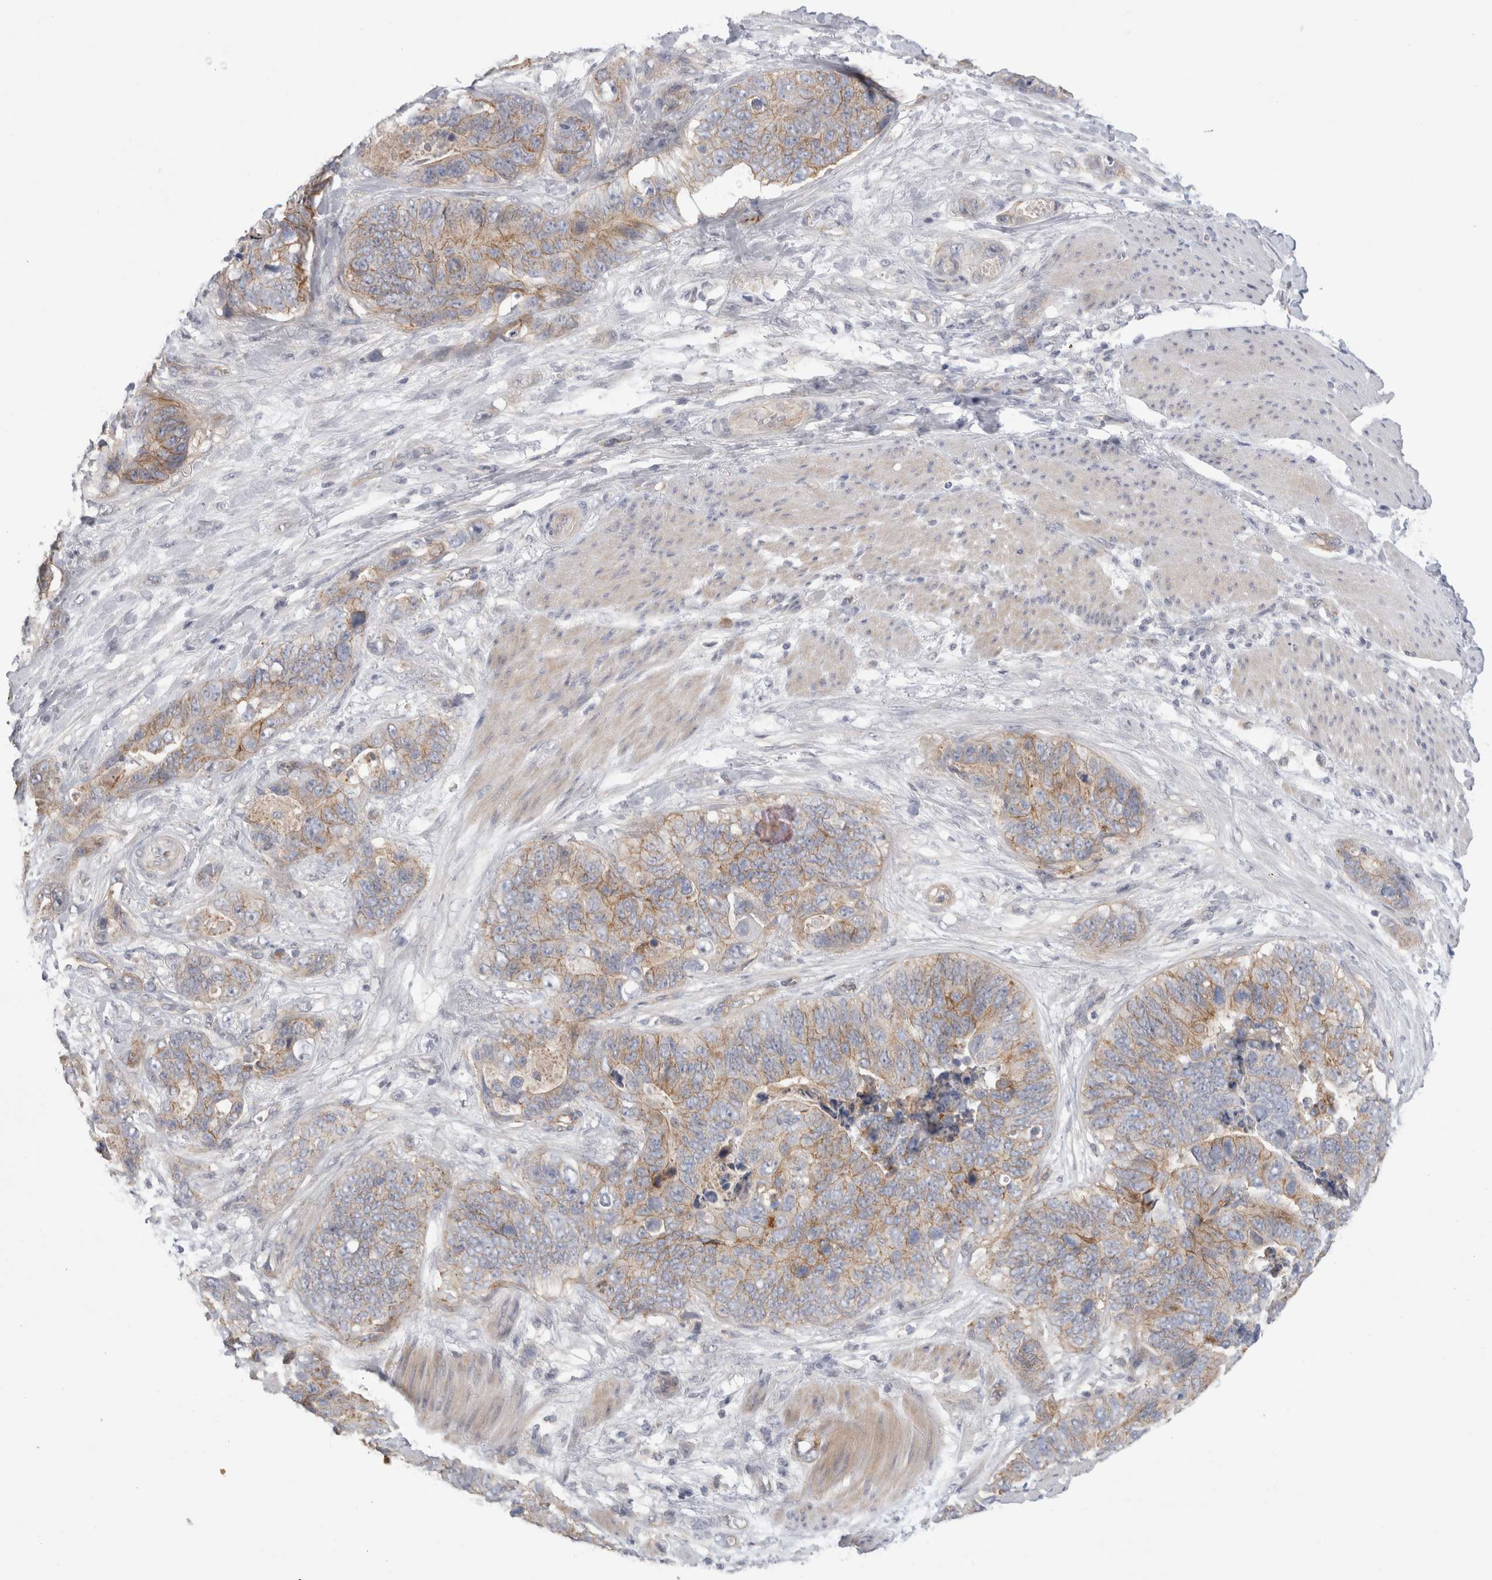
{"staining": {"intensity": "moderate", "quantity": "25%-75%", "location": "cytoplasmic/membranous"}, "tissue": "stomach cancer", "cell_type": "Tumor cells", "image_type": "cancer", "snomed": [{"axis": "morphology", "description": "Normal tissue, NOS"}, {"axis": "morphology", "description": "Adenocarcinoma, NOS"}, {"axis": "topography", "description": "Stomach"}], "caption": "Immunohistochemical staining of adenocarcinoma (stomach) shows medium levels of moderate cytoplasmic/membranous protein expression in approximately 25%-75% of tumor cells.", "gene": "VANGL1", "patient": {"sex": "female", "age": 89}}